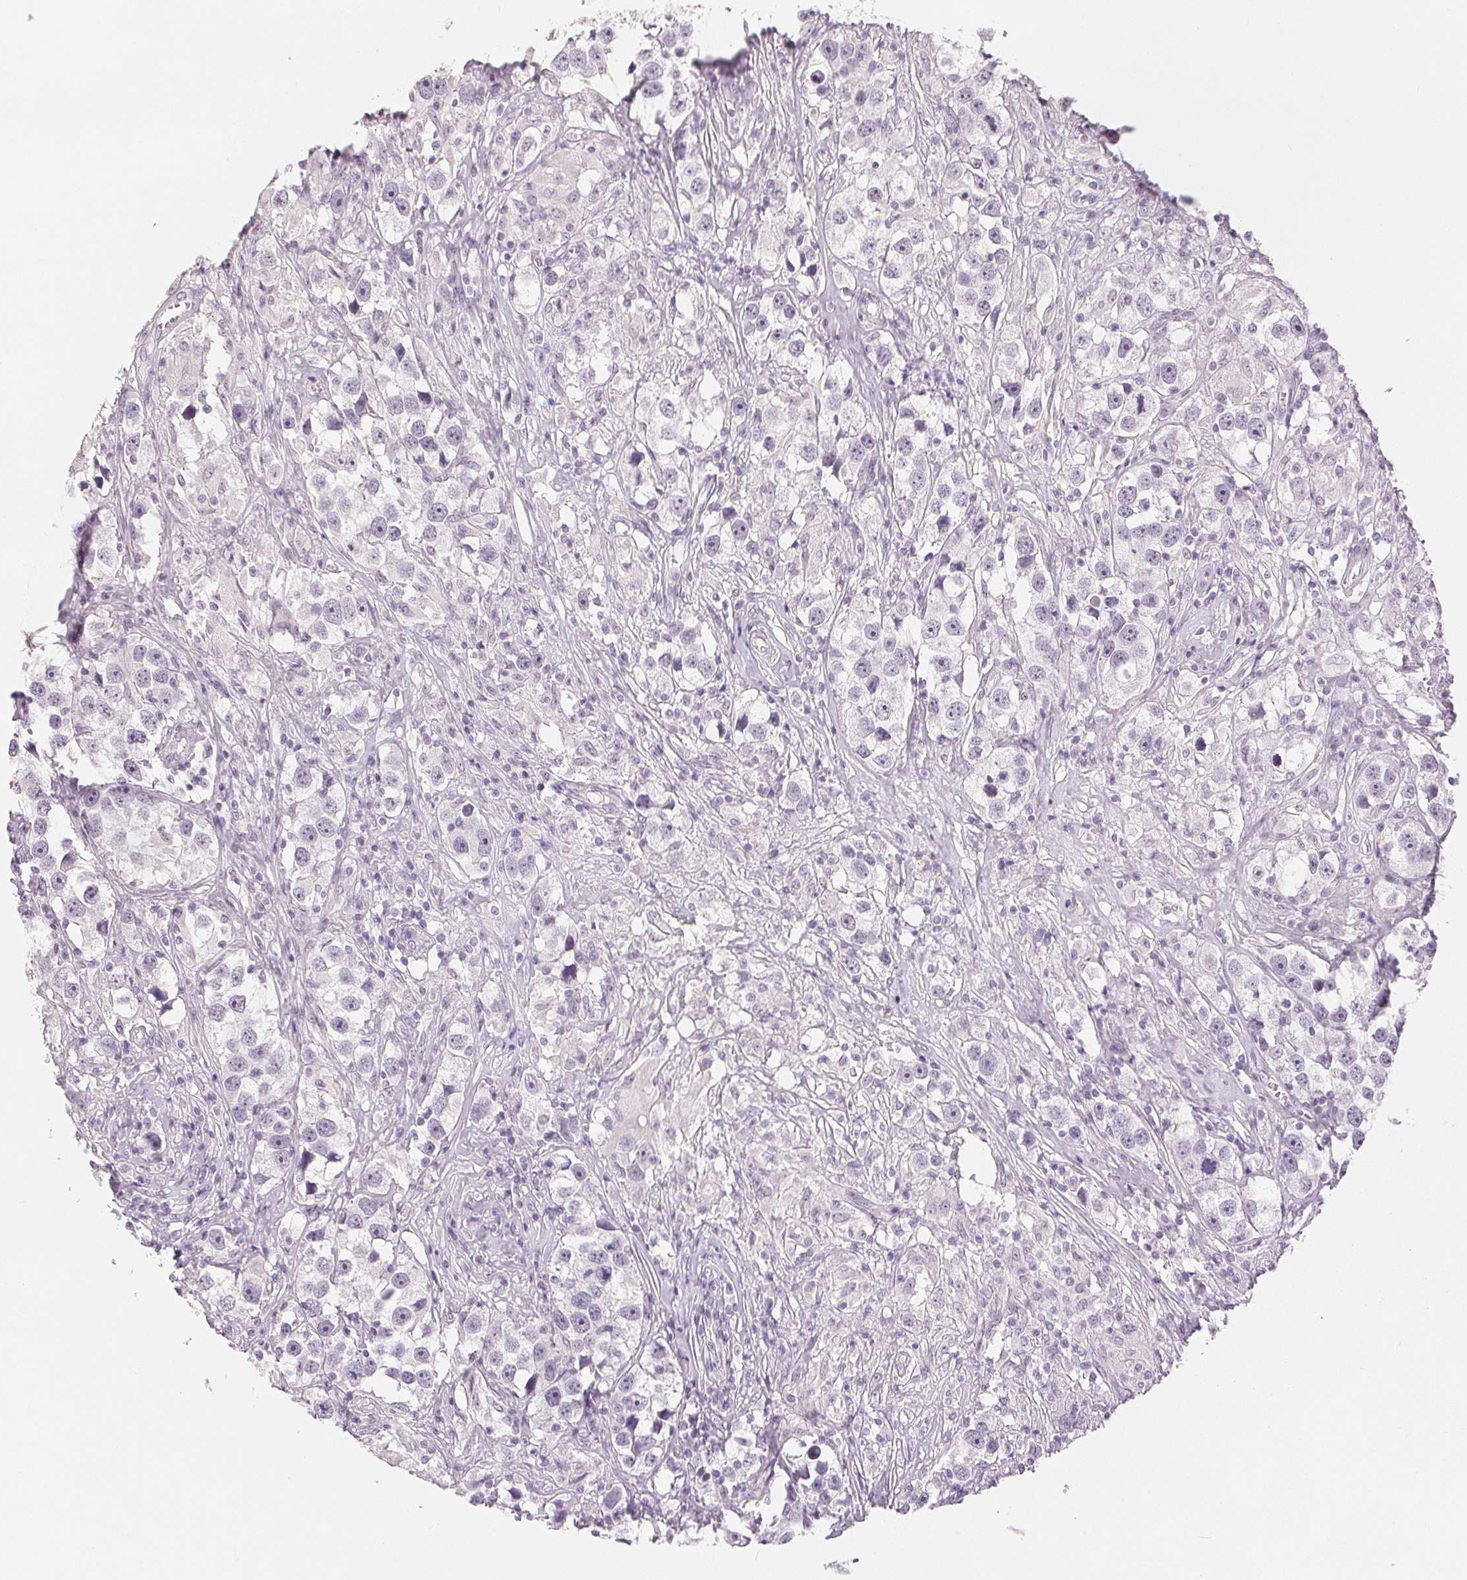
{"staining": {"intensity": "negative", "quantity": "none", "location": "none"}, "tissue": "testis cancer", "cell_type": "Tumor cells", "image_type": "cancer", "snomed": [{"axis": "morphology", "description": "Seminoma, NOS"}, {"axis": "topography", "description": "Testis"}], "caption": "This is an IHC photomicrograph of human testis cancer (seminoma). There is no positivity in tumor cells.", "gene": "SLC27A5", "patient": {"sex": "male", "age": 49}}